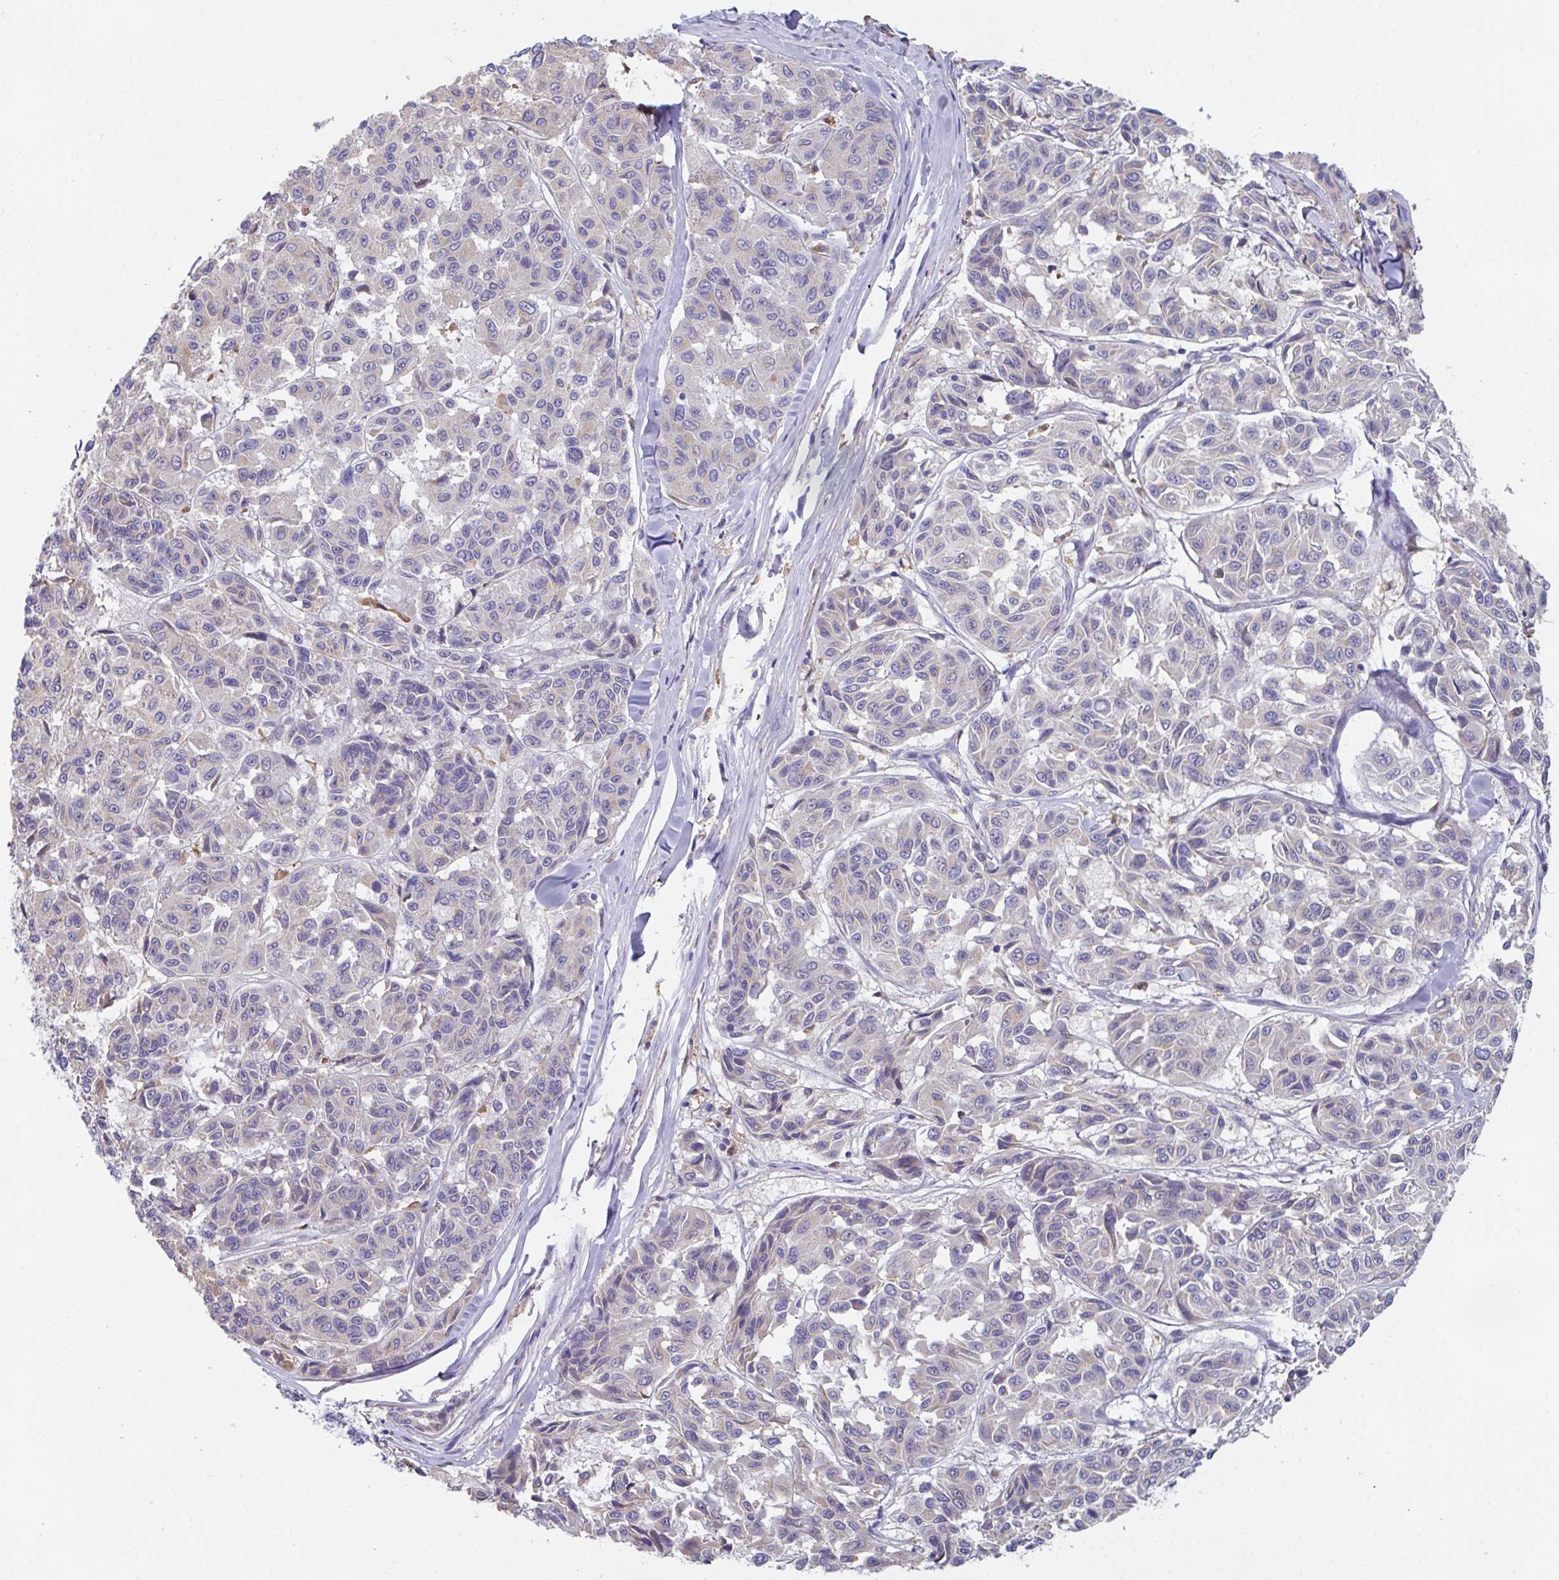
{"staining": {"intensity": "negative", "quantity": "none", "location": "none"}, "tissue": "melanoma", "cell_type": "Tumor cells", "image_type": "cancer", "snomed": [{"axis": "morphology", "description": "Malignant melanoma, NOS"}, {"axis": "topography", "description": "Skin"}], "caption": "A micrograph of human melanoma is negative for staining in tumor cells.", "gene": "TFAP2C", "patient": {"sex": "female", "age": 66}}